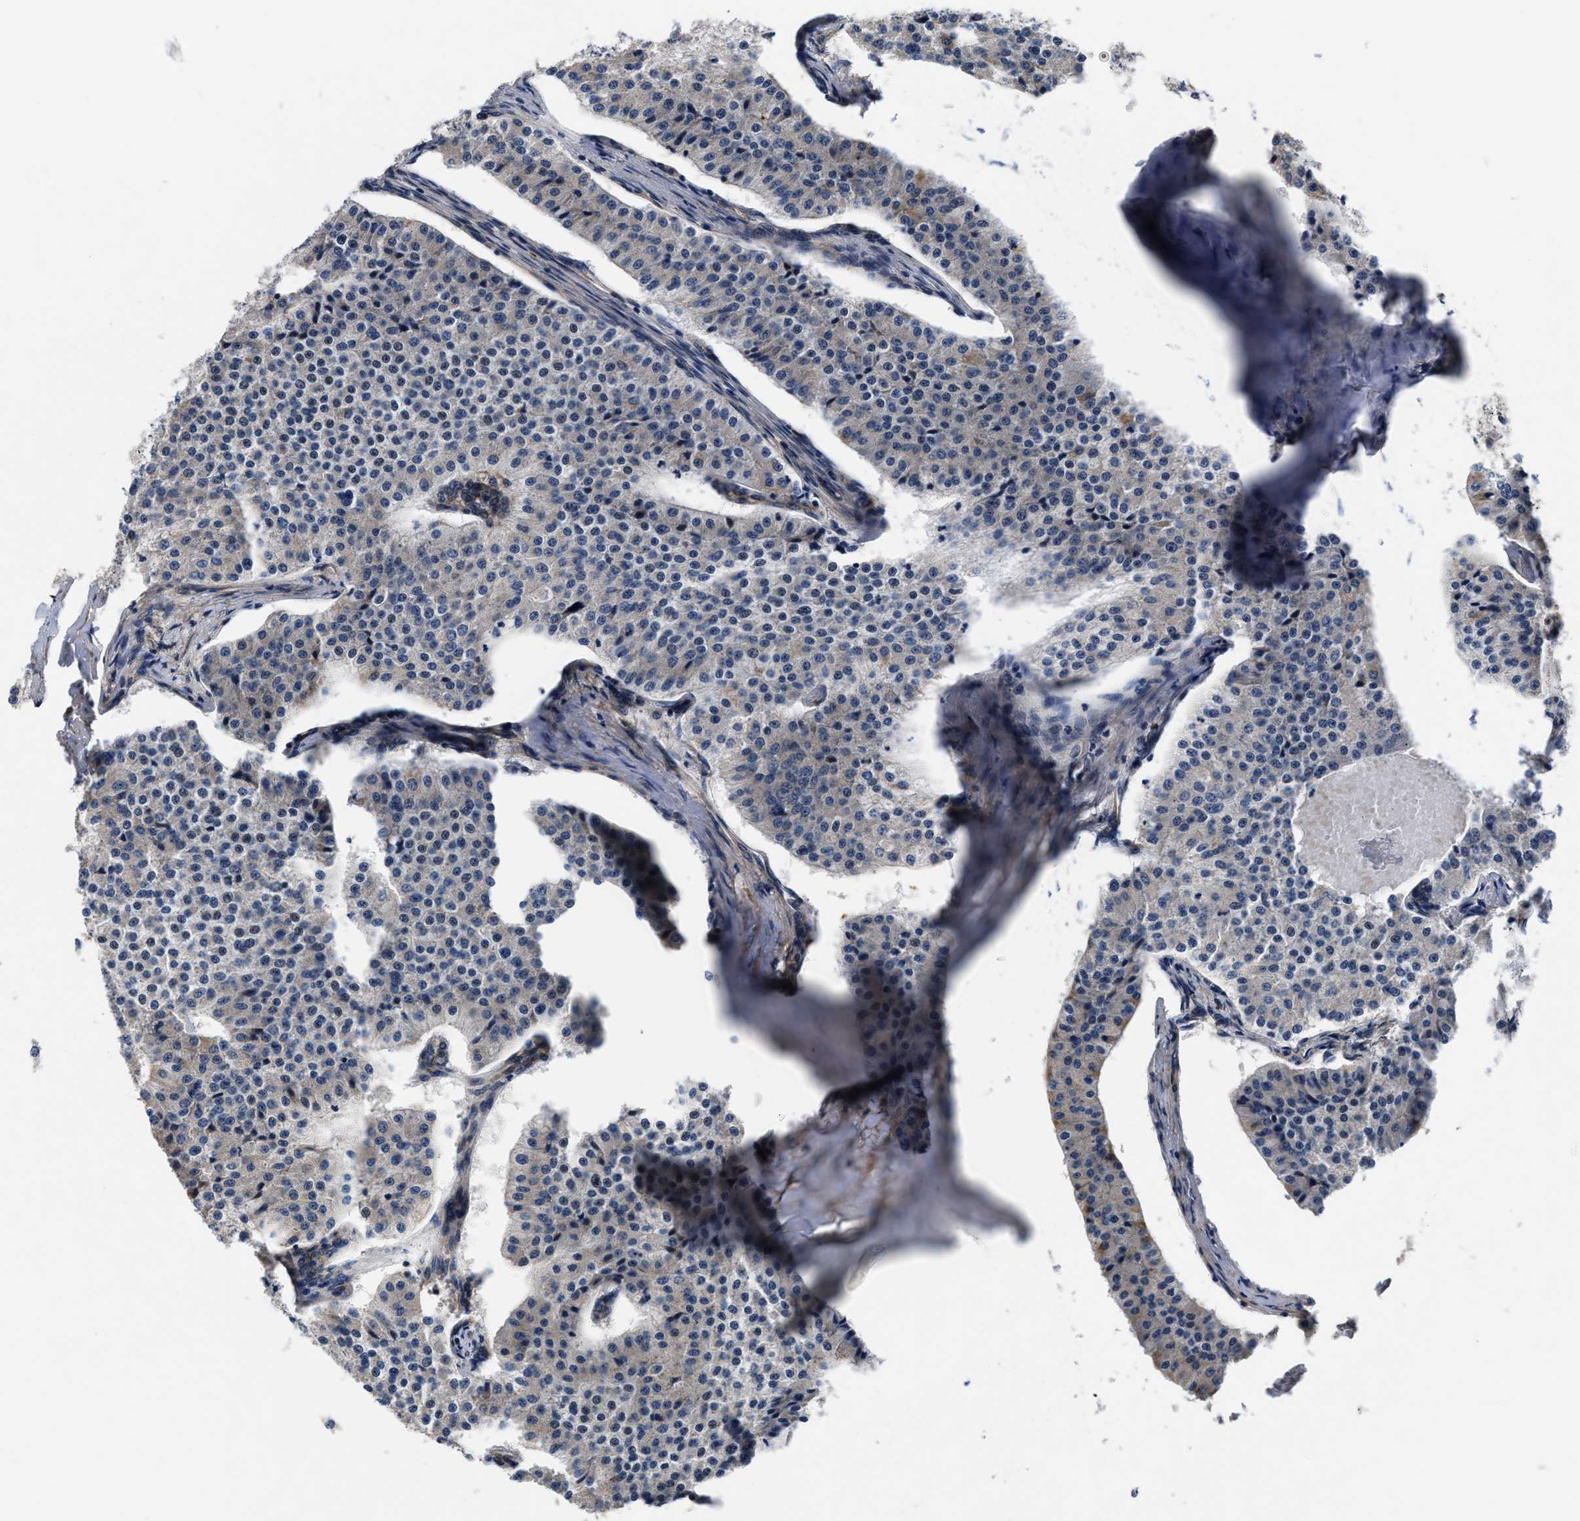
{"staining": {"intensity": "weak", "quantity": "<25%", "location": "cytoplasmic/membranous"}, "tissue": "carcinoid", "cell_type": "Tumor cells", "image_type": "cancer", "snomed": [{"axis": "morphology", "description": "Carcinoid, malignant, NOS"}, {"axis": "topography", "description": "Colon"}], "caption": "A photomicrograph of human carcinoid is negative for staining in tumor cells.", "gene": "SLC12A2", "patient": {"sex": "female", "age": 52}}